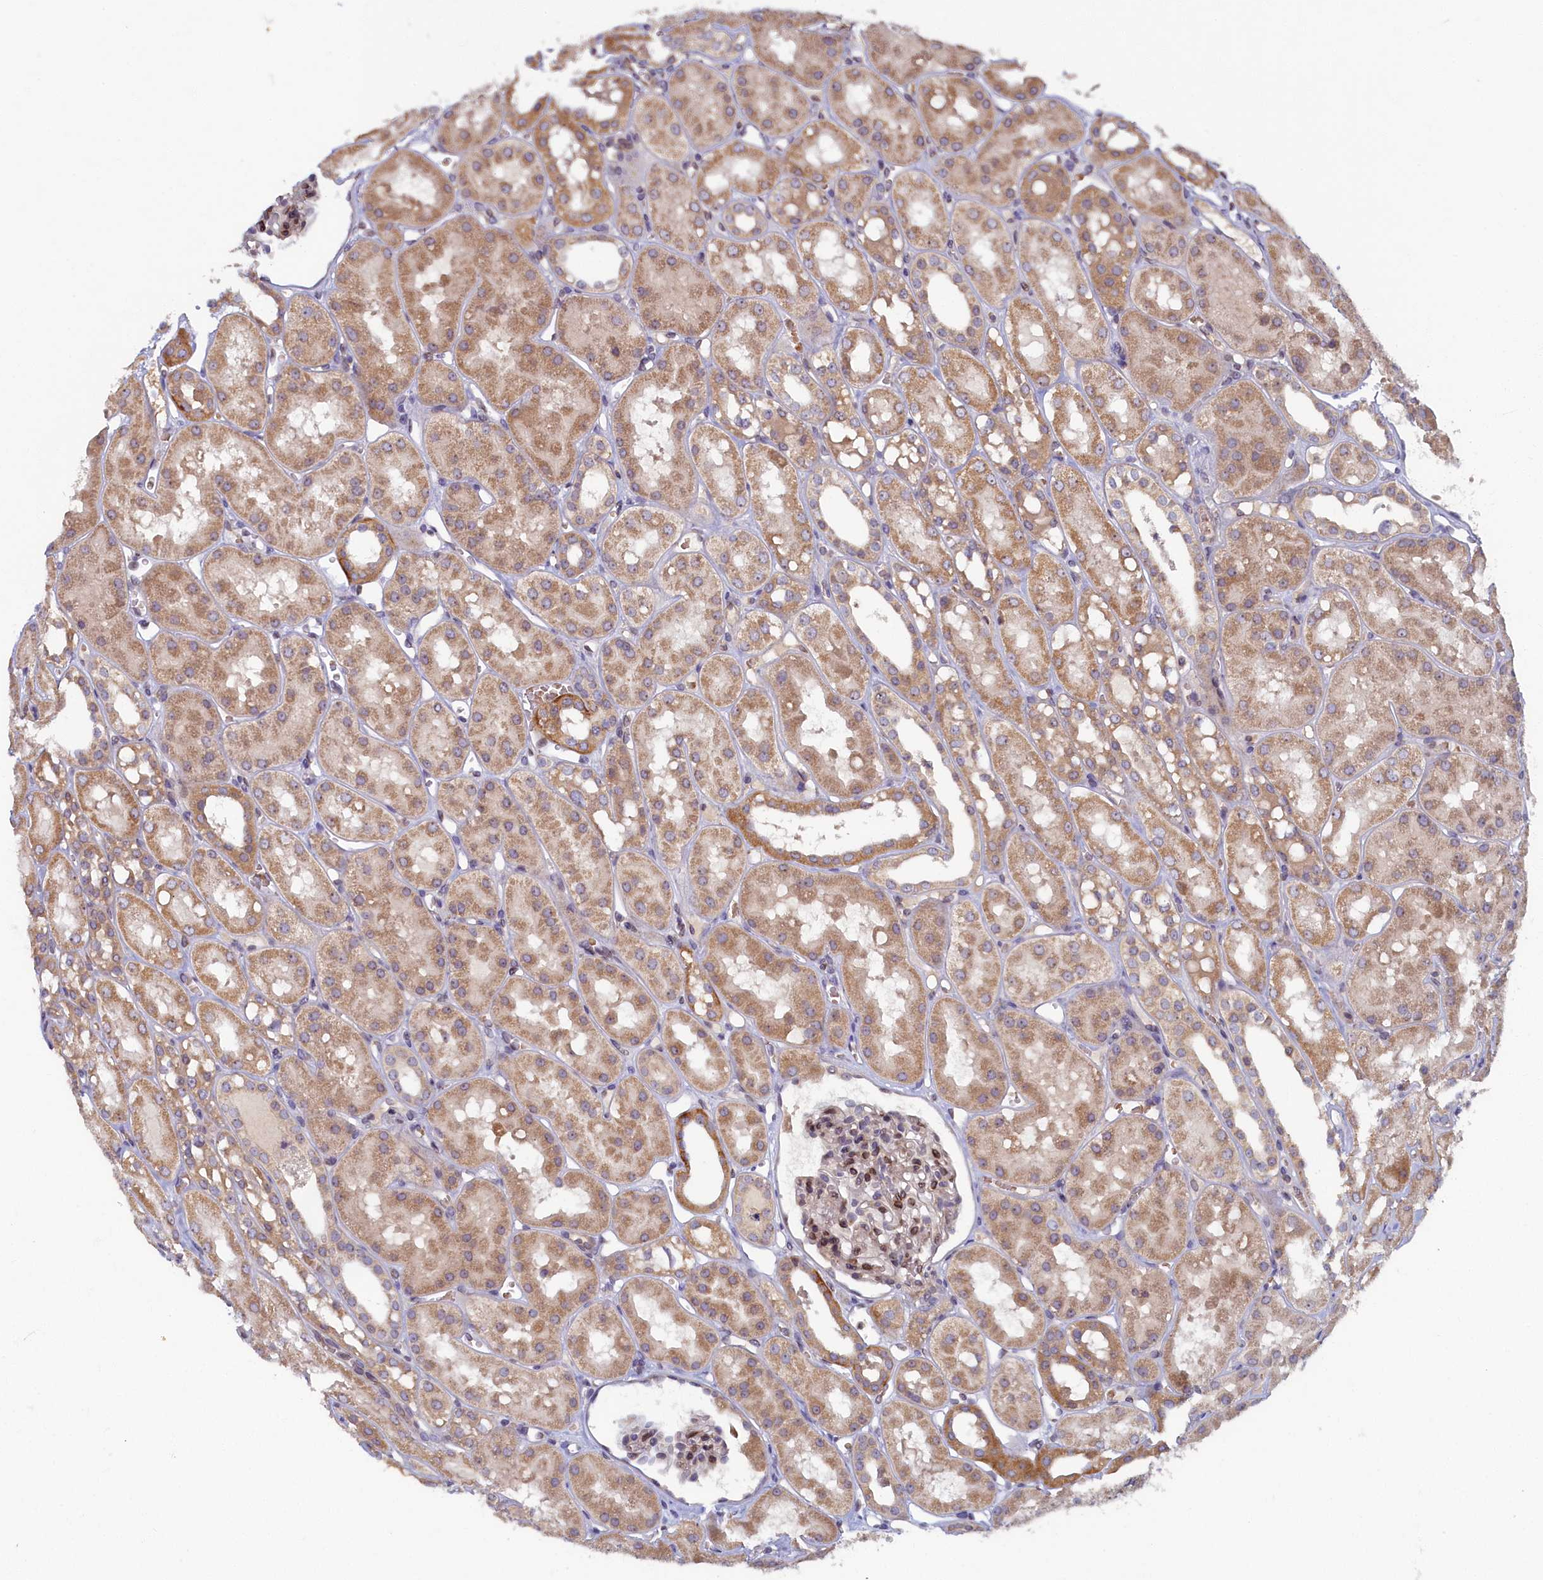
{"staining": {"intensity": "moderate", "quantity": ">75%", "location": "nuclear"}, "tissue": "kidney", "cell_type": "Cells in glomeruli", "image_type": "normal", "snomed": [{"axis": "morphology", "description": "Normal tissue, NOS"}, {"axis": "topography", "description": "Kidney"}], "caption": "Brown immunohistochemical staining in benign human kidney displays moderate nuclear staining in approximately >75% of cells in glomeruli.", "gene": "CEP20", "patient": {"sex": "male", "age": 16}}